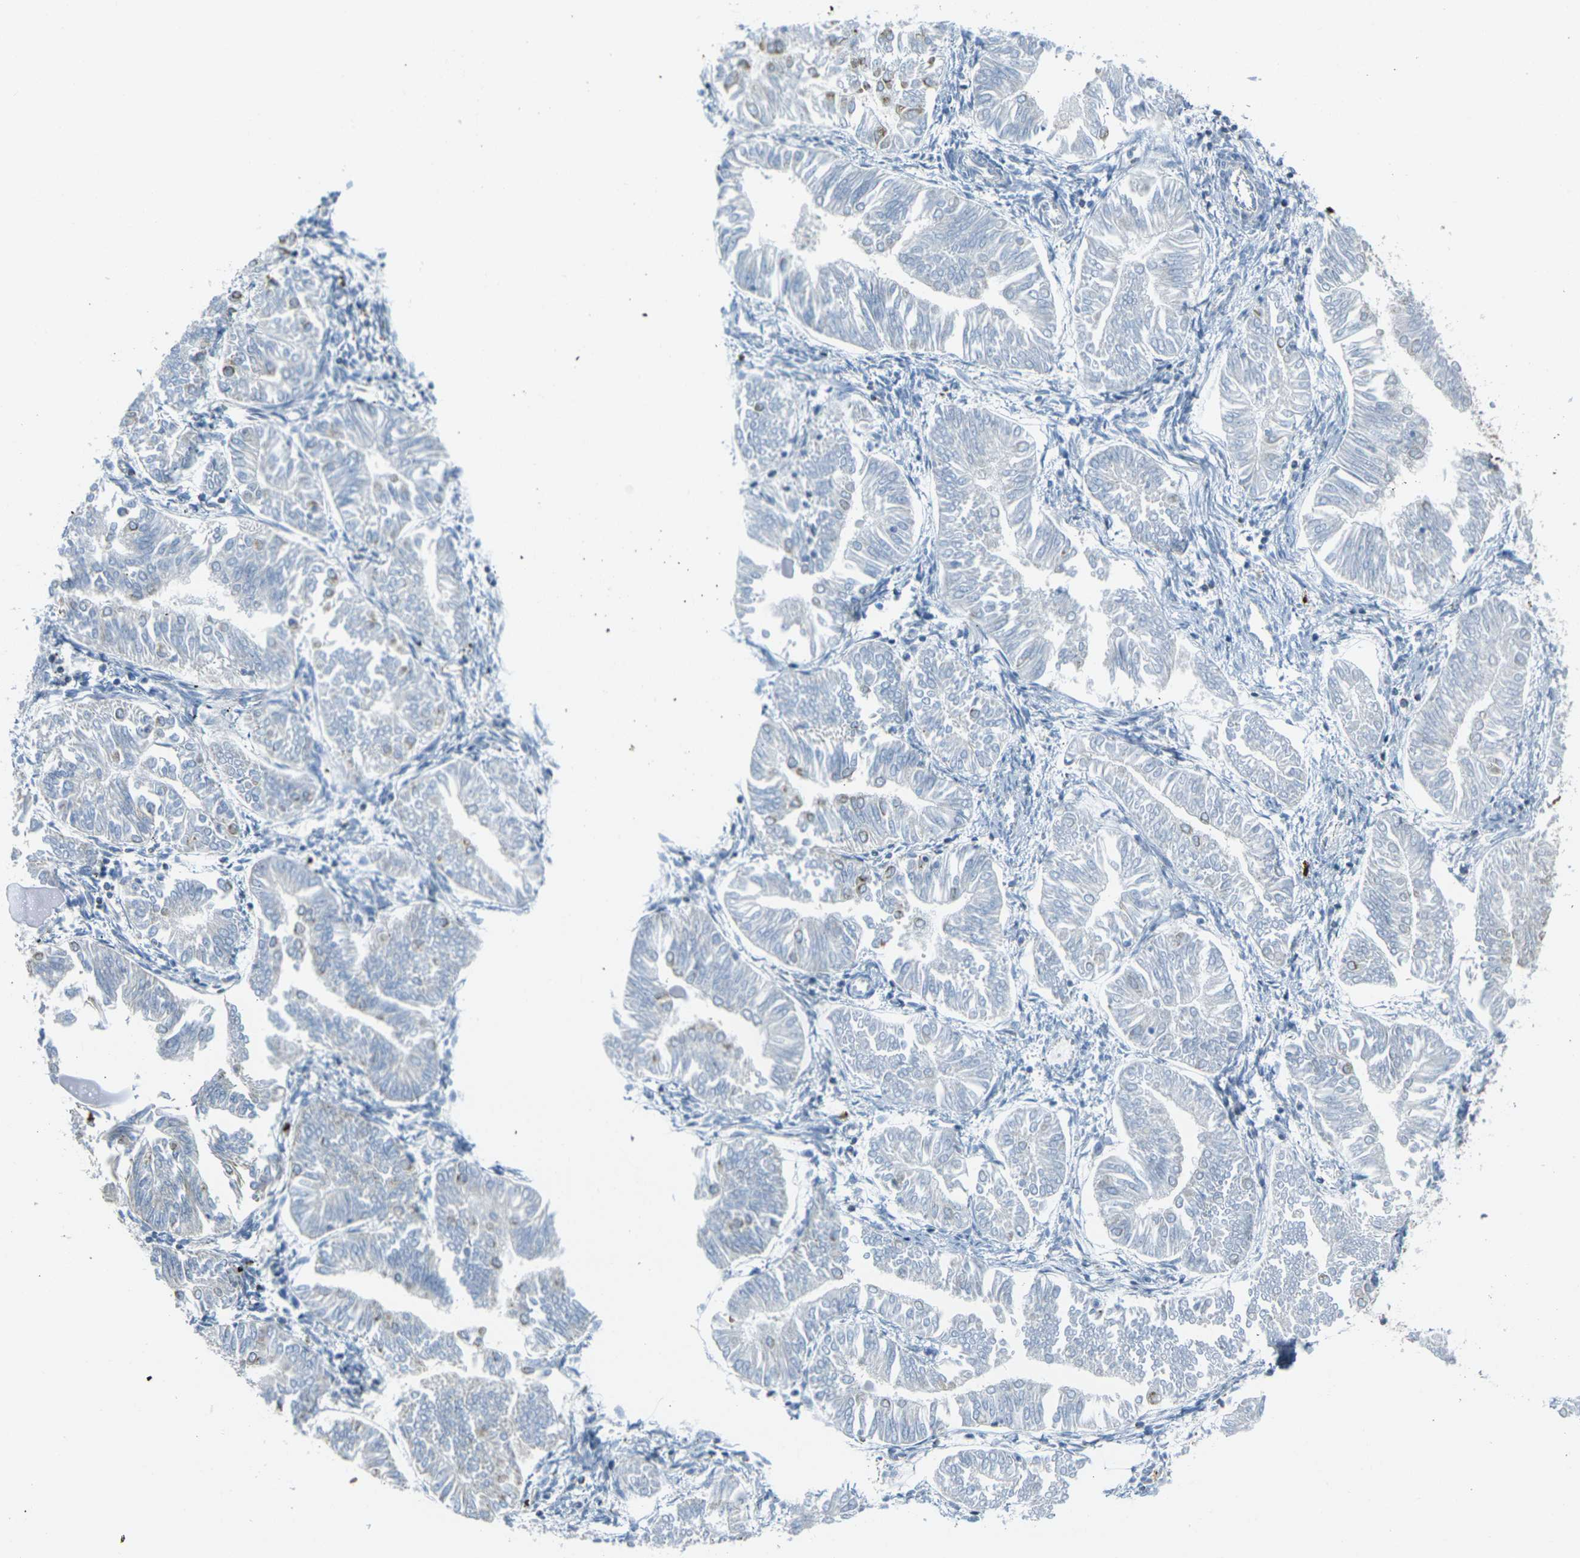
{"staining": {"intensity": "negative", "quantity": "none", "location": "none"}, "tissue": "endometrial cancer", "cell_type": "Tumor cells", "image_type": "cancer", "snomed": [{"axis": "morphology", "description": "Adenocarcinoma, NOS"}, {"axis": "topography", "description": "Endometrium"}], "caption": "Endometrial cancer stained for a protein using immunohistochemistry (IHC) exhibits no staining tumor cells.", "gene": "PARD6B", "patient": {"sex": "female", "age": 53}}